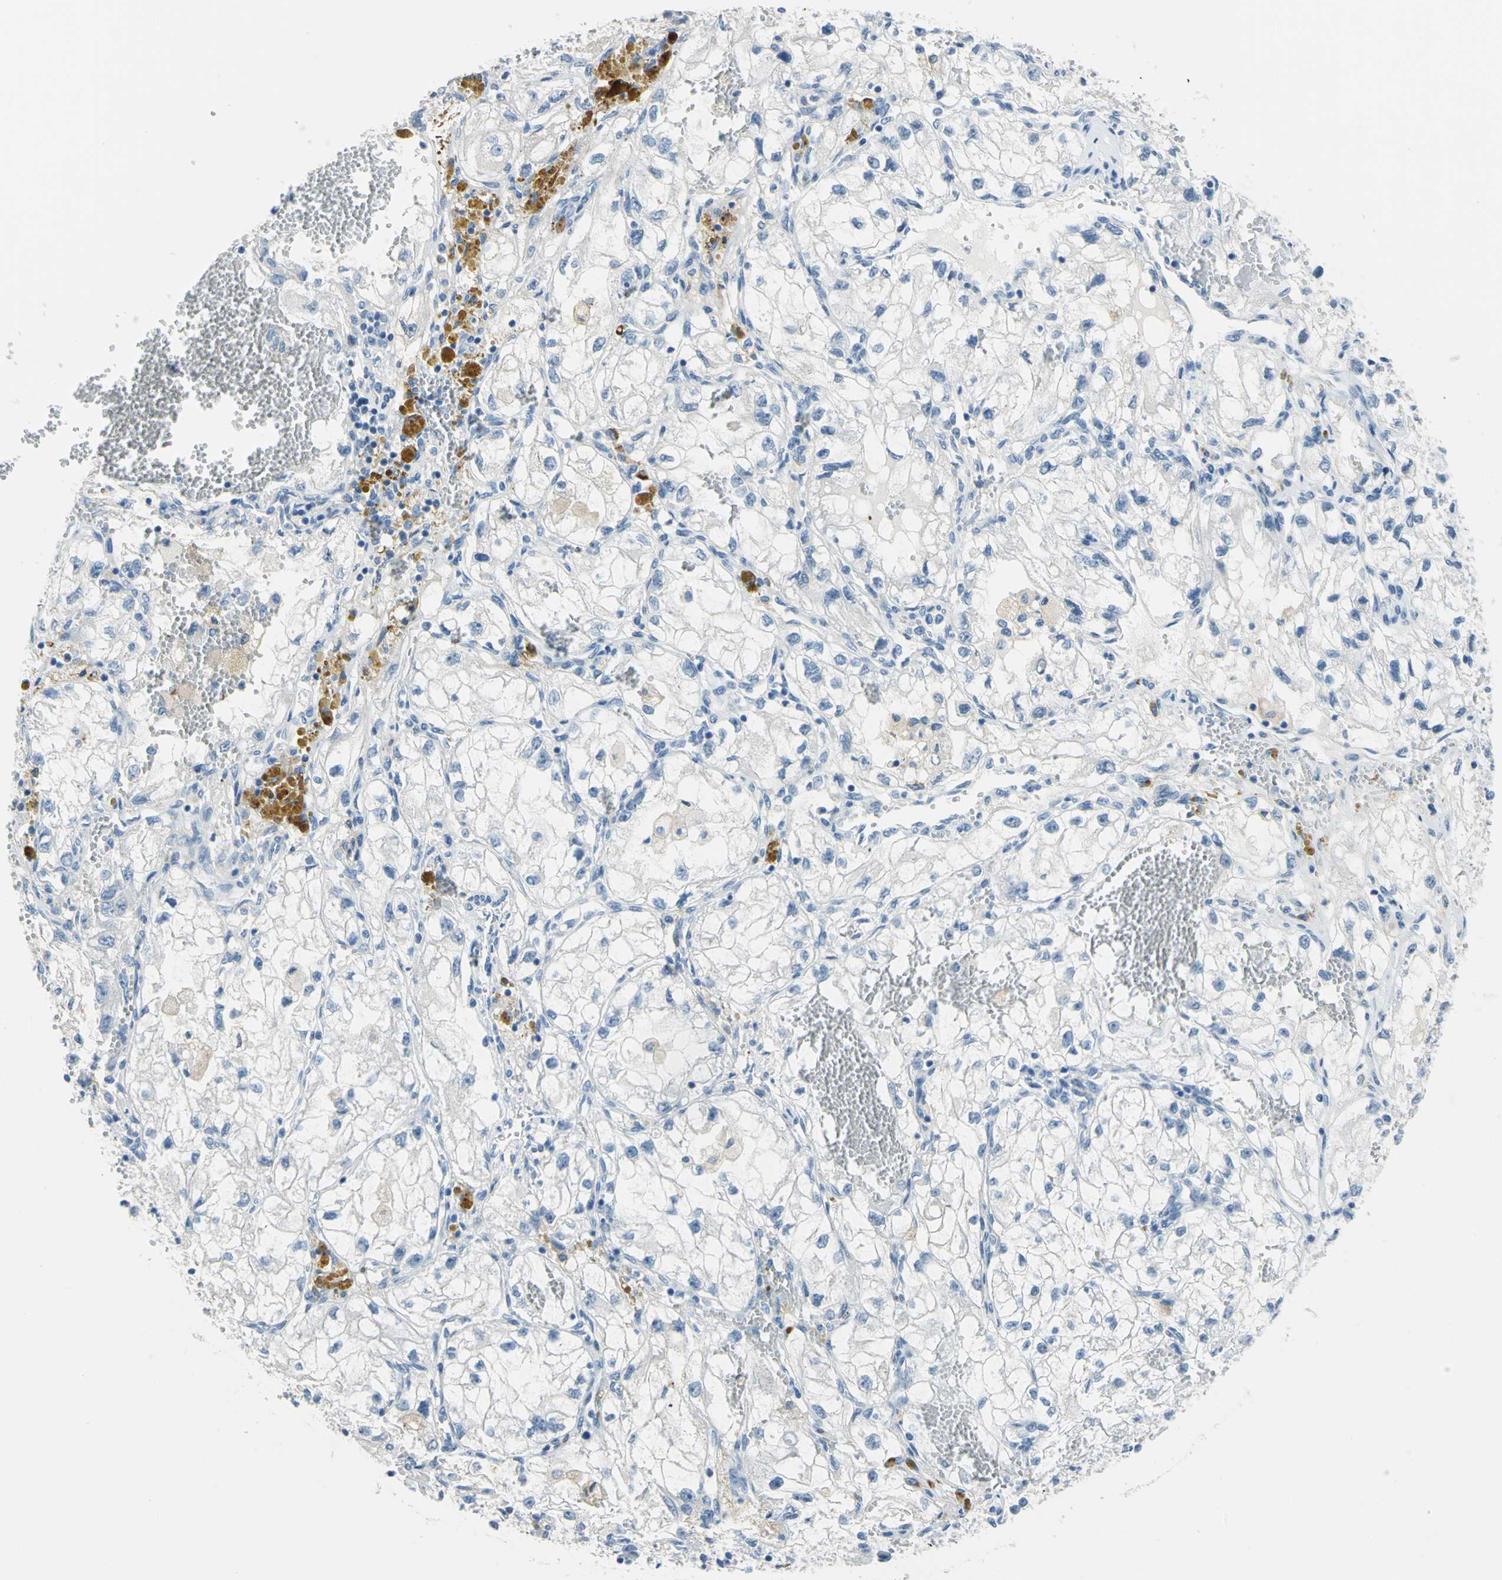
{"staining": {"intensity": "negative", "quantity": "none", "location": "none"}, "tissue": "renal cancer", "cell_type": "Tumor cells", "image_type": "cancer", "snomed": [{"axis": "morphology", "description": "Adenocarcinoma, NOS"}, {"axis": "topography", "description": "Kidney"}], "caption": "A histopathology image of human renal cancer is negative for staining in tumor cells.", "gene": "MUC4", "patient": {"sex": "female", "age": 70}}